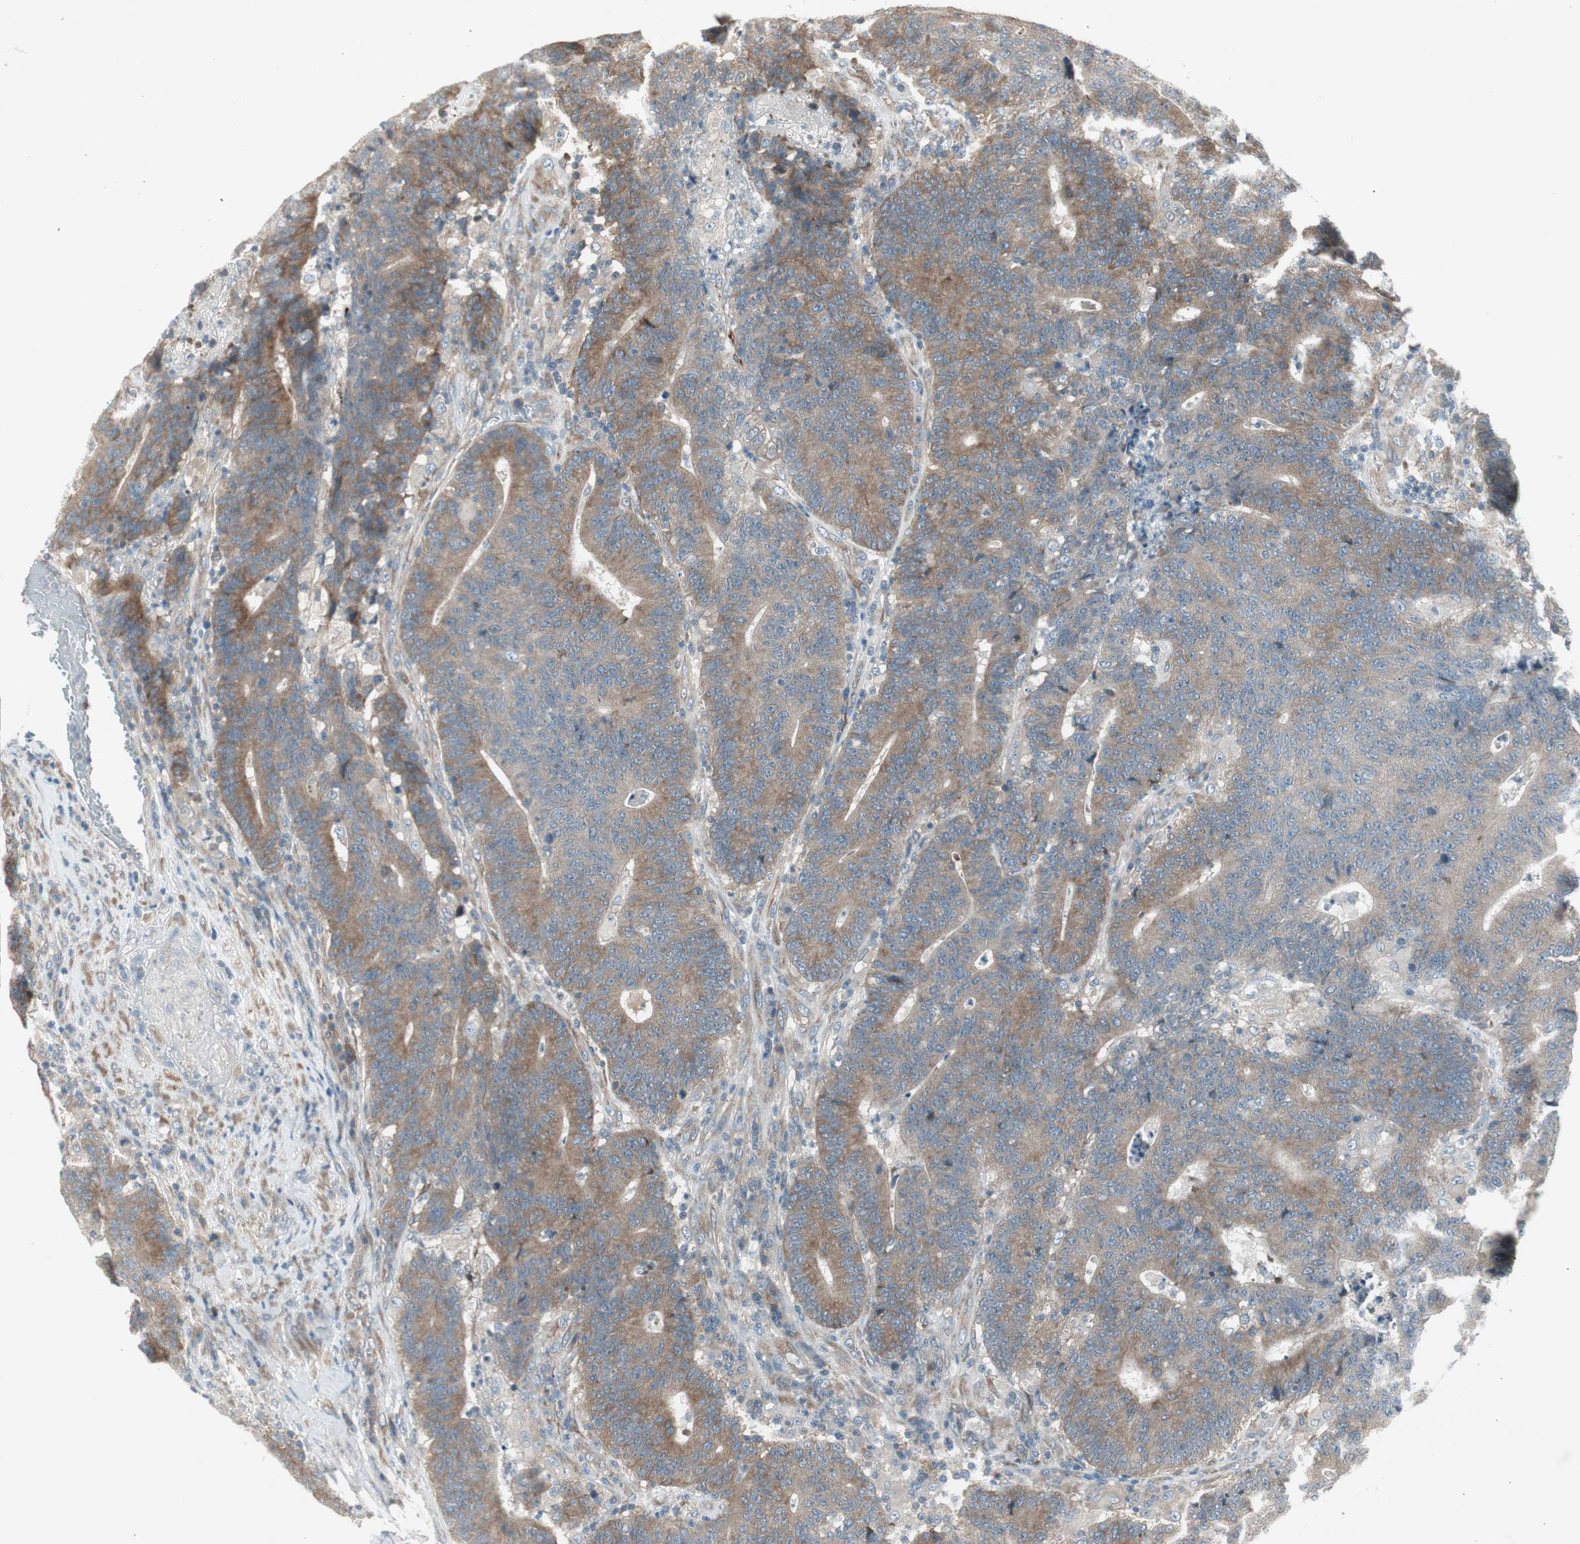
{"staining": {"intensity": "moderate", "quantity": ">75%", "location": "cytoplasmic/membranous"}, "tissue": "colorectal cancer", "cell_type": "Tumor cells", "image_type": "cancer", "snomed": [{"axis": "morphology", "description": "Normal tissue, NOS"}, {"axis": "morphology", "description": "Adenocarcinoma, NOS"}, {"axis": "topography", "description": "Colon"}], "caption": "Brown immunohistochemical staining in human colorectal cancer (adenocarcinoma) displays moderate cytoplasmic/membranous expression in approximately >75% of tumor cells. Immunohistochemistry (ihc) stains the protein in brown and the nuclei are stained blue.", "gene": "PANK2", "patient": {"sex": "female", "age": 75}}